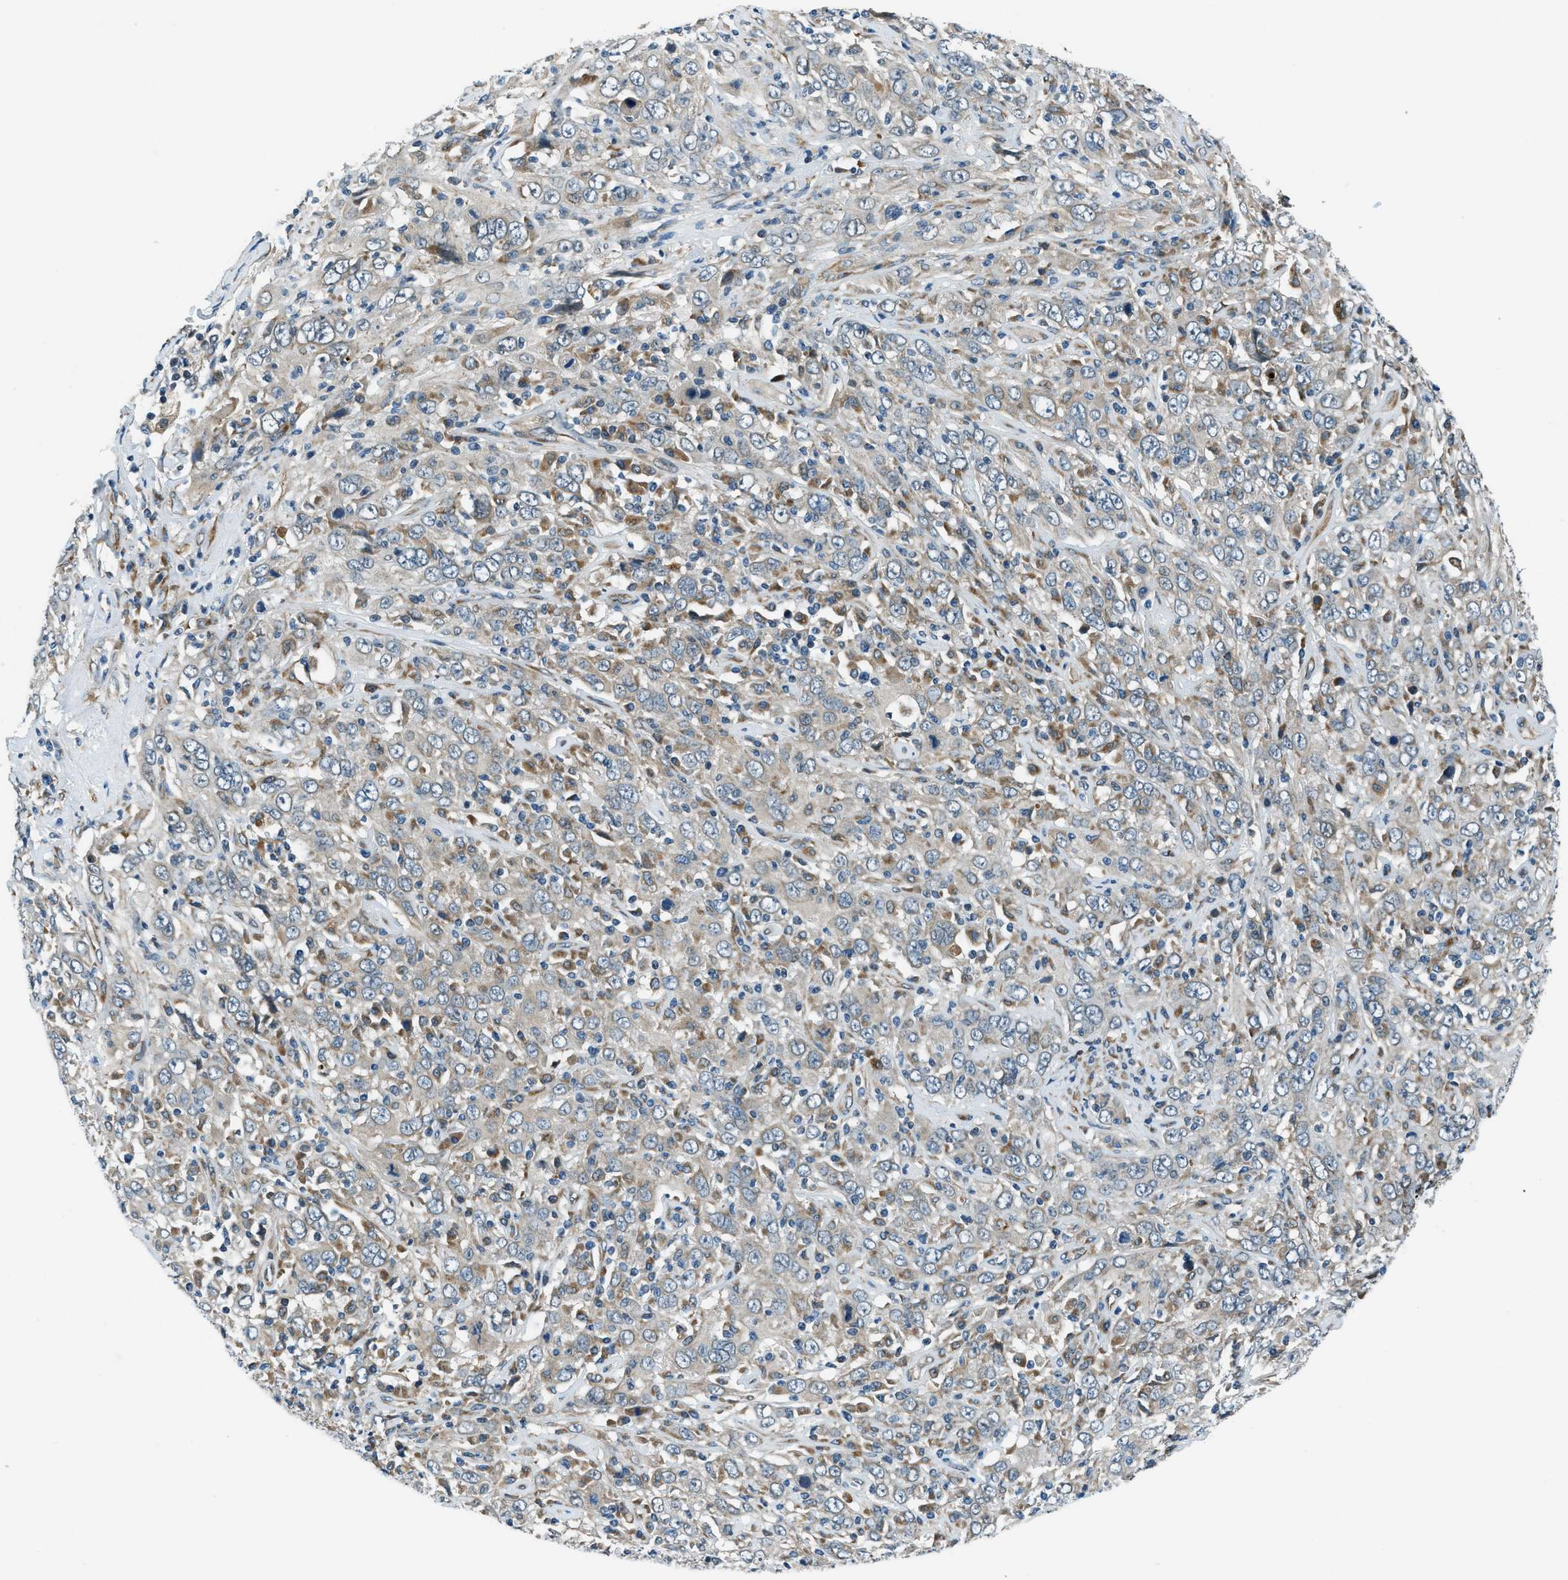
{"staining": {"intensity": "negative", "quantity": "none", "location": "none"}, "tissue": "cervical cancer", "cell_type": "Tumor cells", "image_type": "cancer", "snomed": [{"axis": "morphology", "description": "Squamous cell carcinoma, NOS"}, {"axis": "topography", "description": "Cervix"}], "caption": "Immunohistochemistry (IHC) image of human squamous cell carcinoma (cervical) stained for a protein (brown), which exhibits no expression in tumor cells. (Immunohistochemistry (IHC), brightfield microscopy, high magnification).", "gene": "GINM1", "patient": {"sex": "female", "age": 46}}